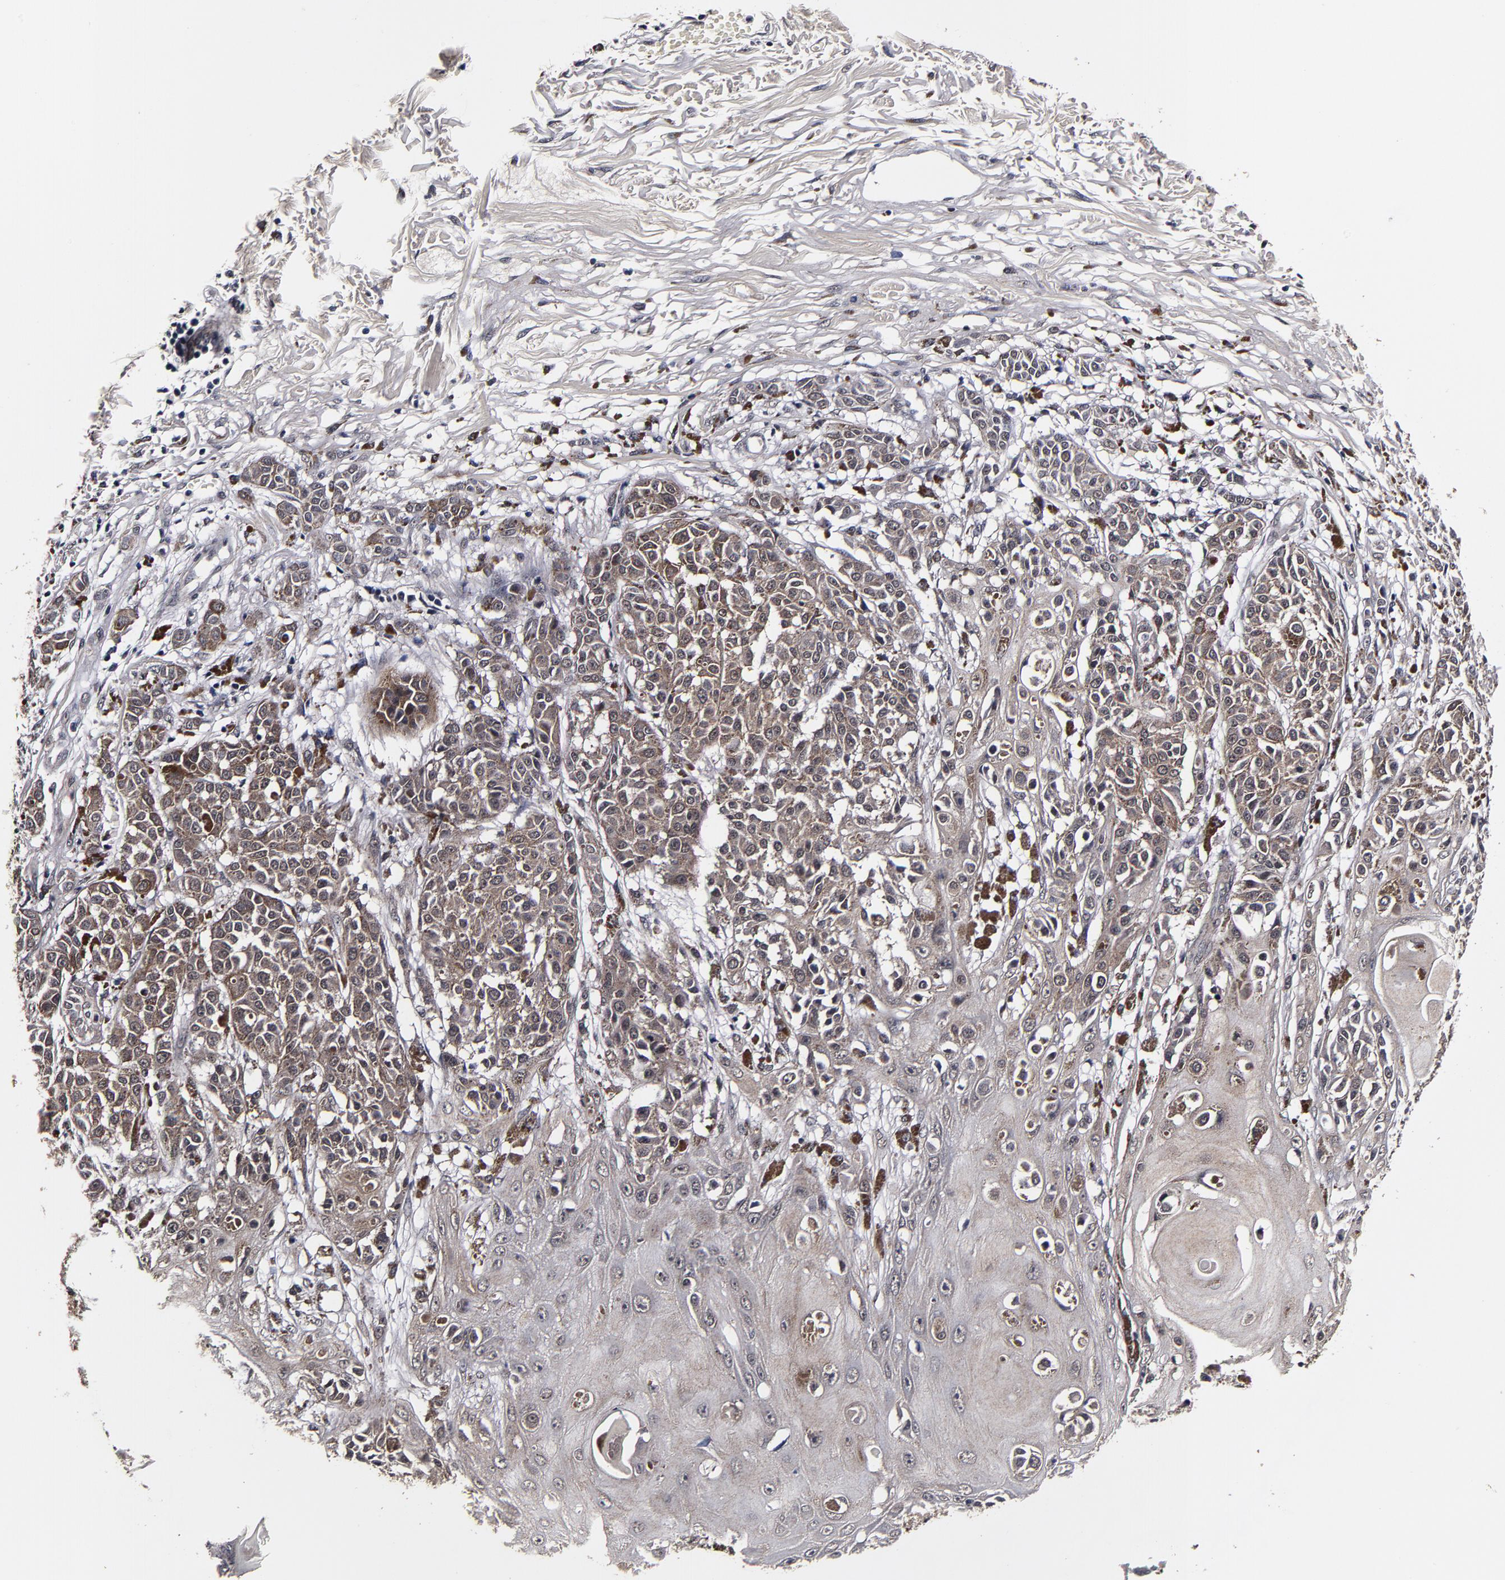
{"staining": {"intensity": "weak", "quantity": ">75%", "location": "cytoplasmic/membranous"}, "tissue": "melanoma", "cell_type": "Tumor cells", "image_type": "cancer", "snomed": [{"axis": "morphology", "description": "Malignant melanoma, NOS"}, {"axis": "topography", "description": "Skin"}], "caption": "Weak cytoplasmic/membranous protein staining is seen in about >75% of tumor cells in melanoma. (Brightfield microscopy of DAB IHC at high magnification).", "gene": "MMP15", "patient": {"sex": "male", "age": 76}}